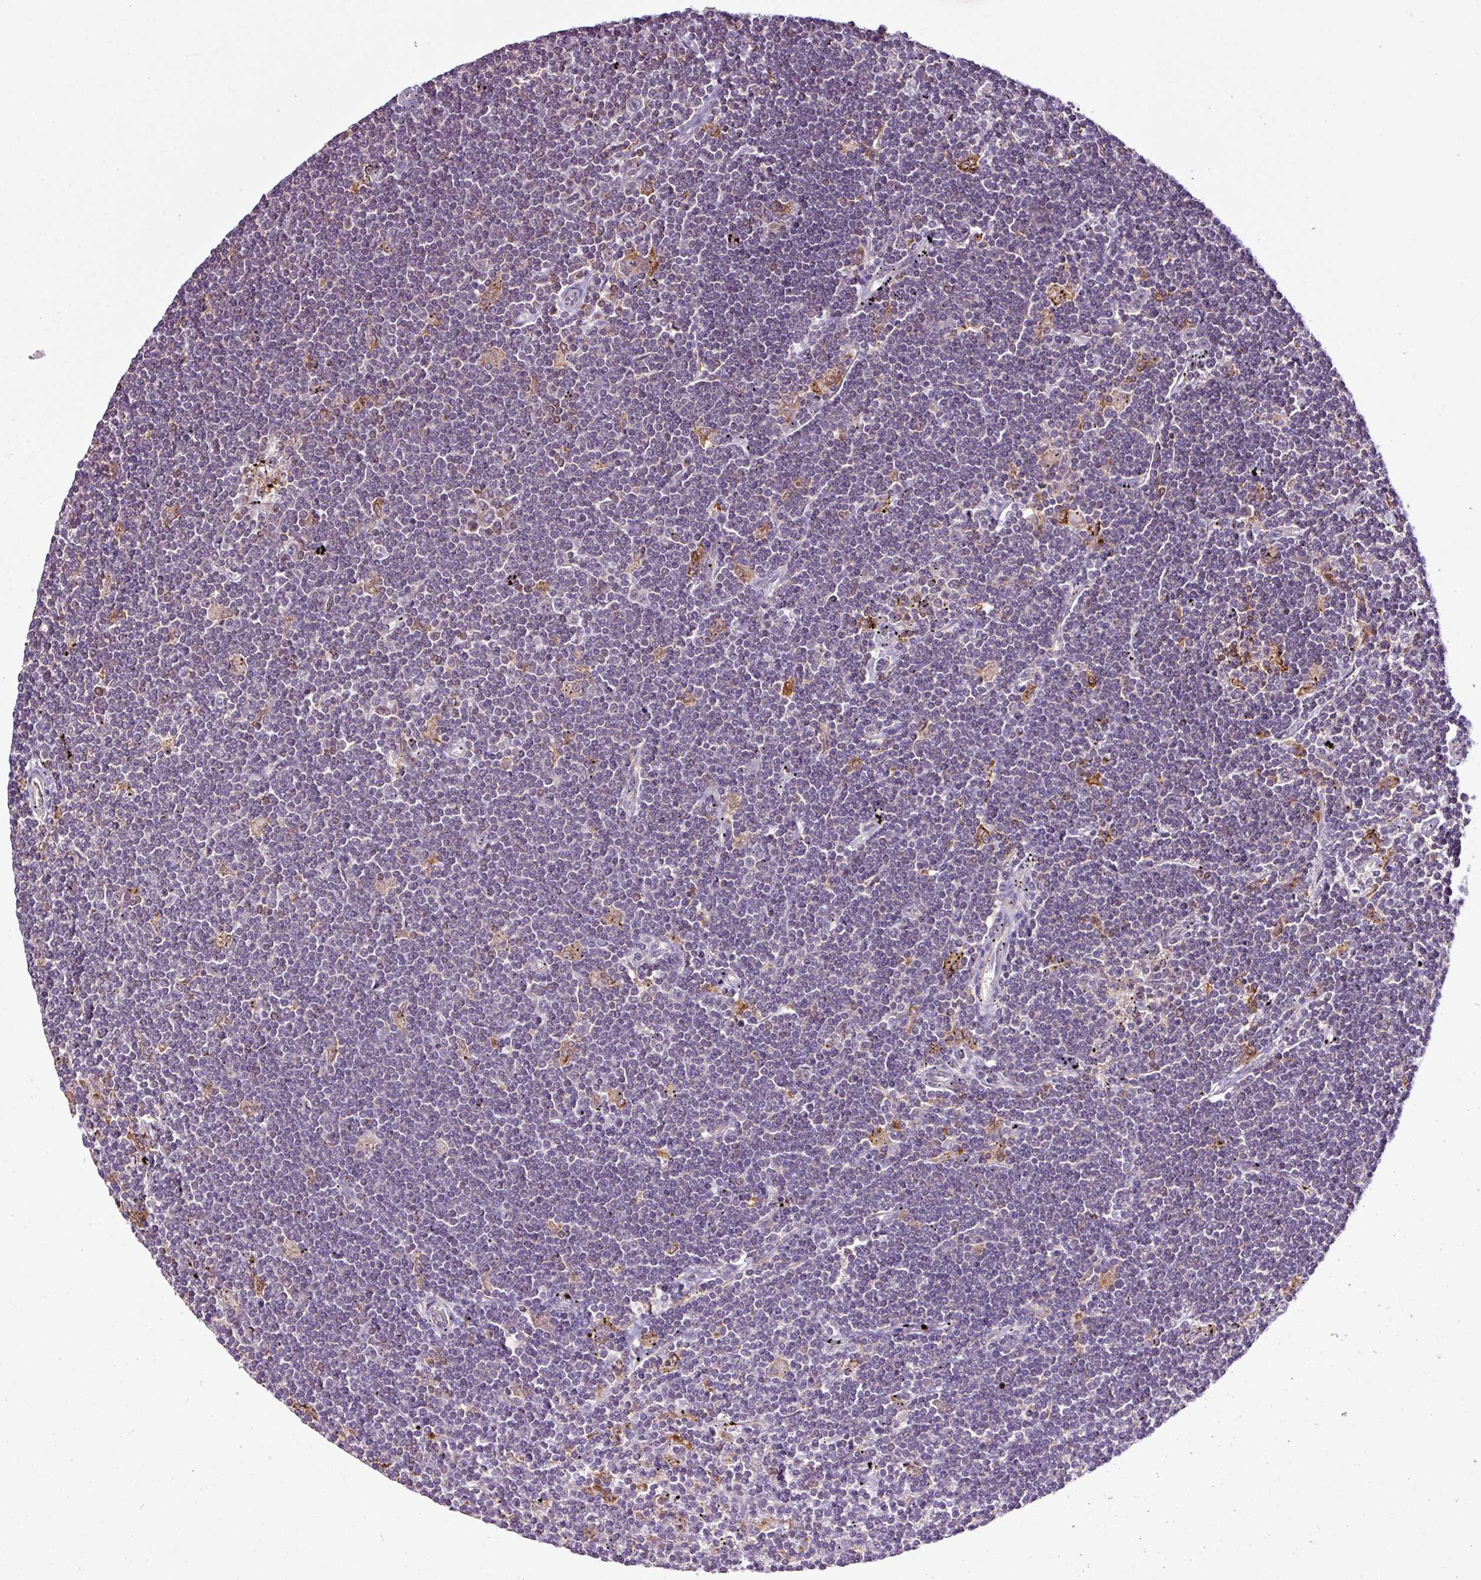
{"staining": {"intensity": "negative", "quantity": "none", "location": "none"}, "tissue": "lymphoma", "cell_type": "Tumor cells", "image_type": "cancer", "snomed": [{"axis": "morphology", "description": "Malignant lymphoma, non-Hodgkin's type, Low grade"}, {"axis": "topography", "description": "Spleen"}], "caption": "Tumor cells are negative for brown protein staining in low-grade malignant lymphoma, non-Hodgkin's type.", "gene": "SMCO4", "patient": {"sex": "male", "age": 76}}